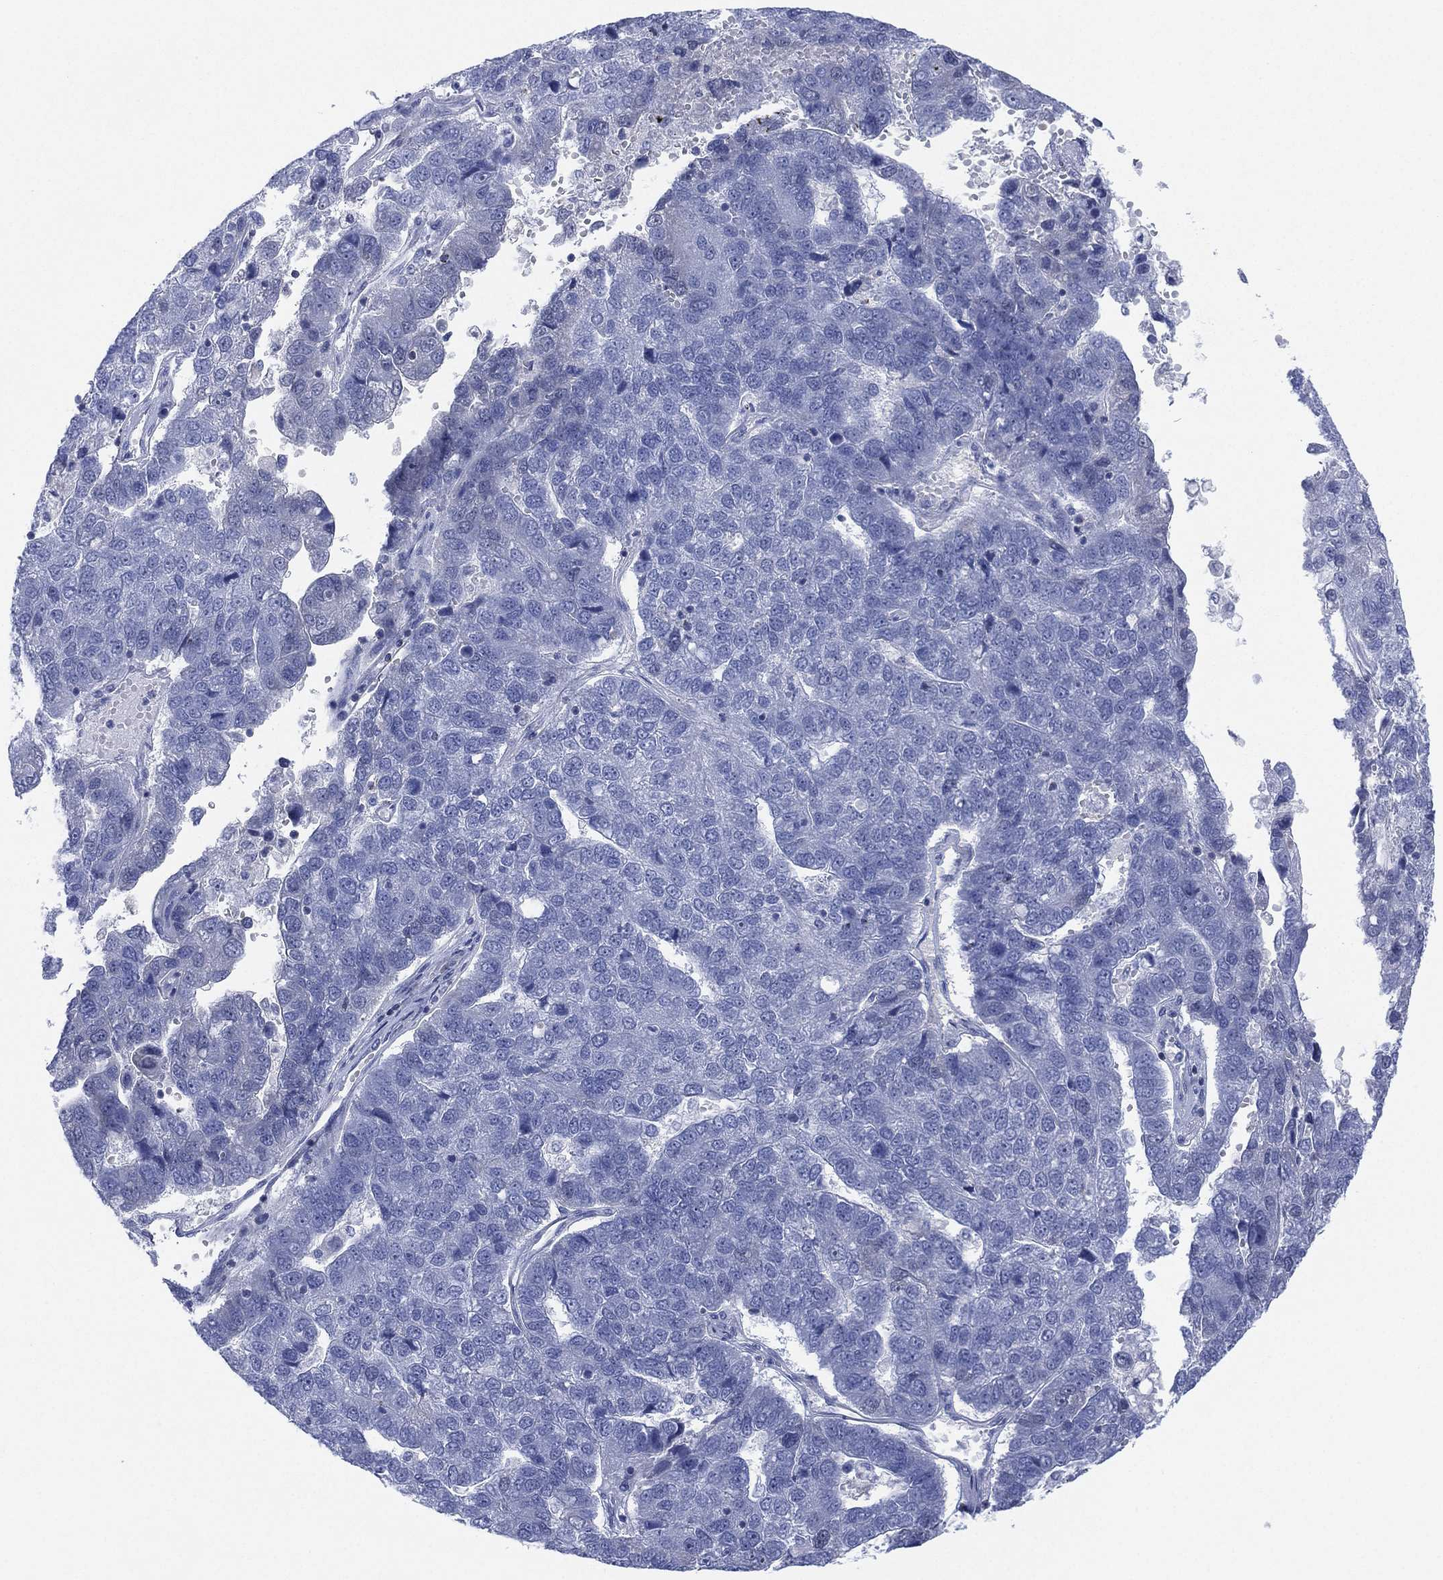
{"staining": {"intensity": "negative", "quantity": "none", "location": "none"}, "tissue": "pancreatic cancer", "cell_type": "Tumor cells", "image_type": "cancer", "snomed": [{"axis": "morphology", "description": "Adenocarcinoma, NOS"}, {"axis": "topography", "description": "Pancreas"}], "caption": "Immunohistochemistry histopathology image of human pancreatic cancer stained for a protein (brown), which reveals no positivity in tumor cells.", "gene": "SEPTIN1", "patient": {"sex": "female", "age": 61}}